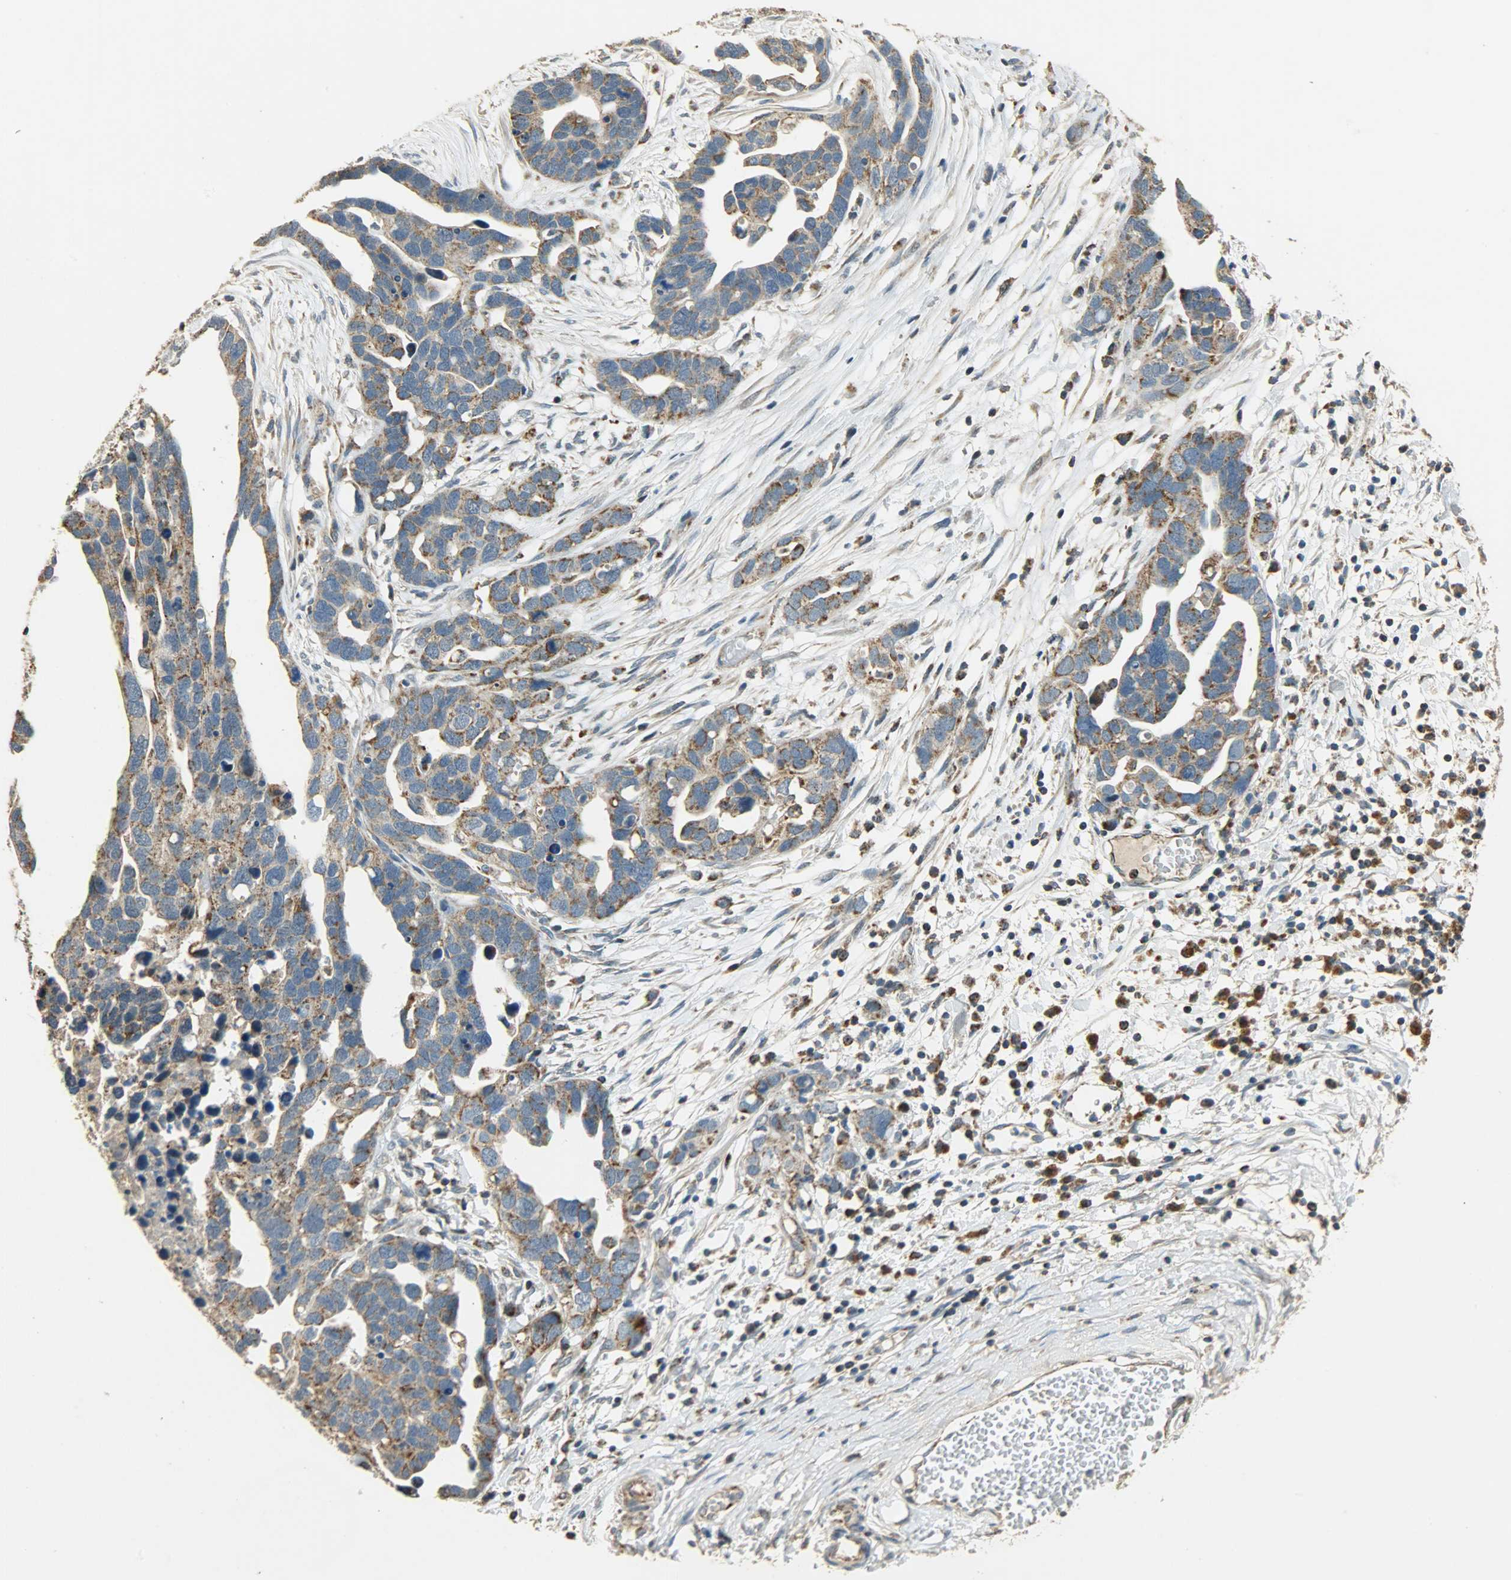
{"staining": {"intensity": "moderate", "quantity": ">75%", "location": "cytoplasmic/membranous"}, "tissue": "ovarian cancer", "cell_type": "Tumor cells", "image_type": "cancer", "snomed": [{"axis": "morphology", "description": "Cystadenocarcinoma, serous, NOS"}, {"axis": "topography", "description": "Ovary"}], "caption": "Ovarian serous cystadenocarcinoma tissue reveals moderate cytoplasmic/membranous staining in about >75% of tumor cells", "gene": "HDHD5", "patient": {"sex": "female", "age": 54}}